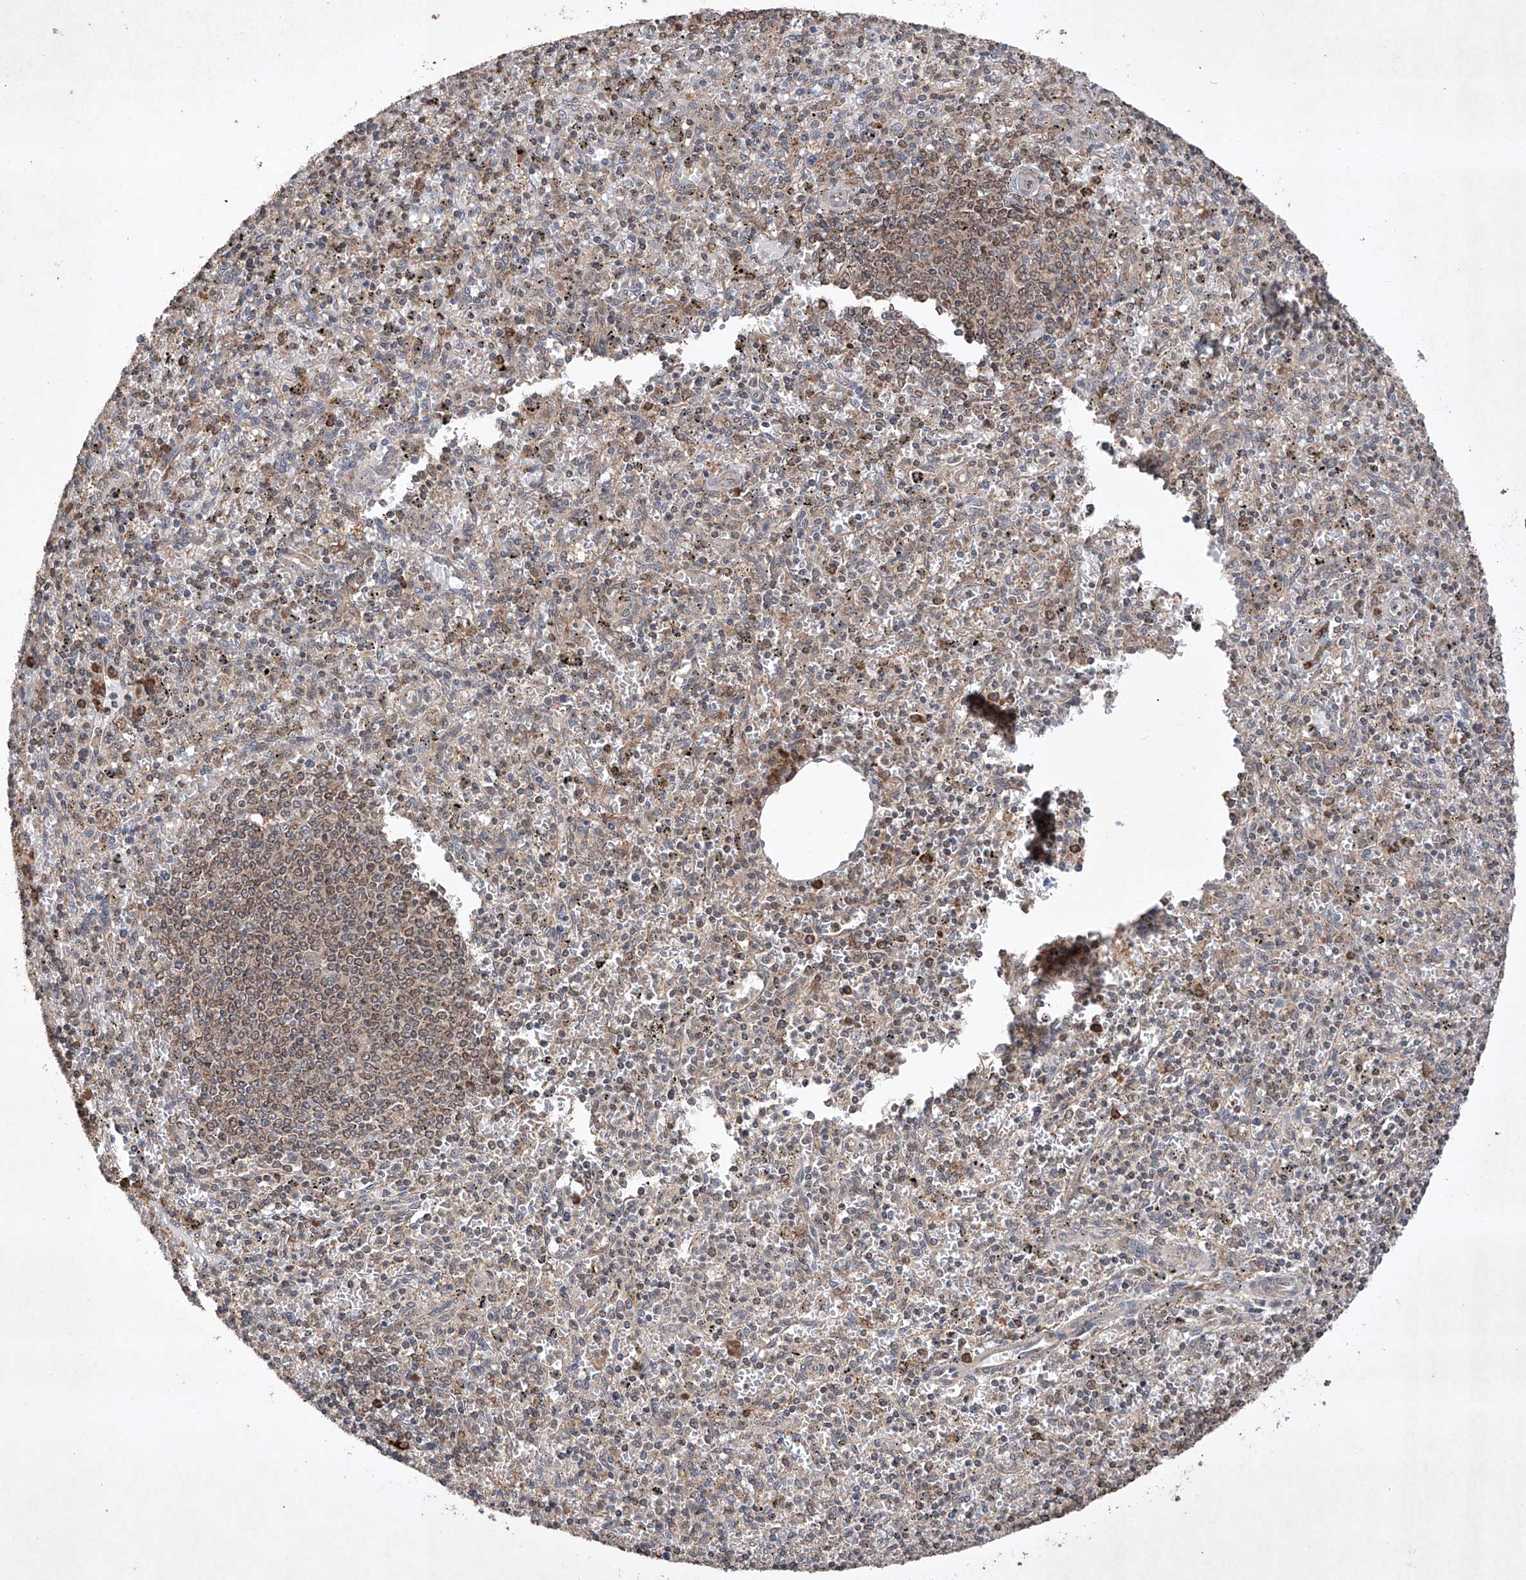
{"staining": {"intensity": "weak", "quantity": "25%-75%", "location": "cytoplasmic/membranous"}, "tissue": "spleen", "cell_type": "Cells in red pulp", "image_type": "normal", "snomed": [{"axis": "morphology", "description": "Normal tissue, NOS"}, {"axis": "topography", "description": "Spleen"}], "caption": "Weak cytoplasmic/membranous positivity is present in about 25%-75% of cells in red pulp in normal spleen. The protein of interest is shown in brown color, while the nuclei are stained blue.", "gene": "LURAP1", "patient": {"sex": "male", "age": 72}}